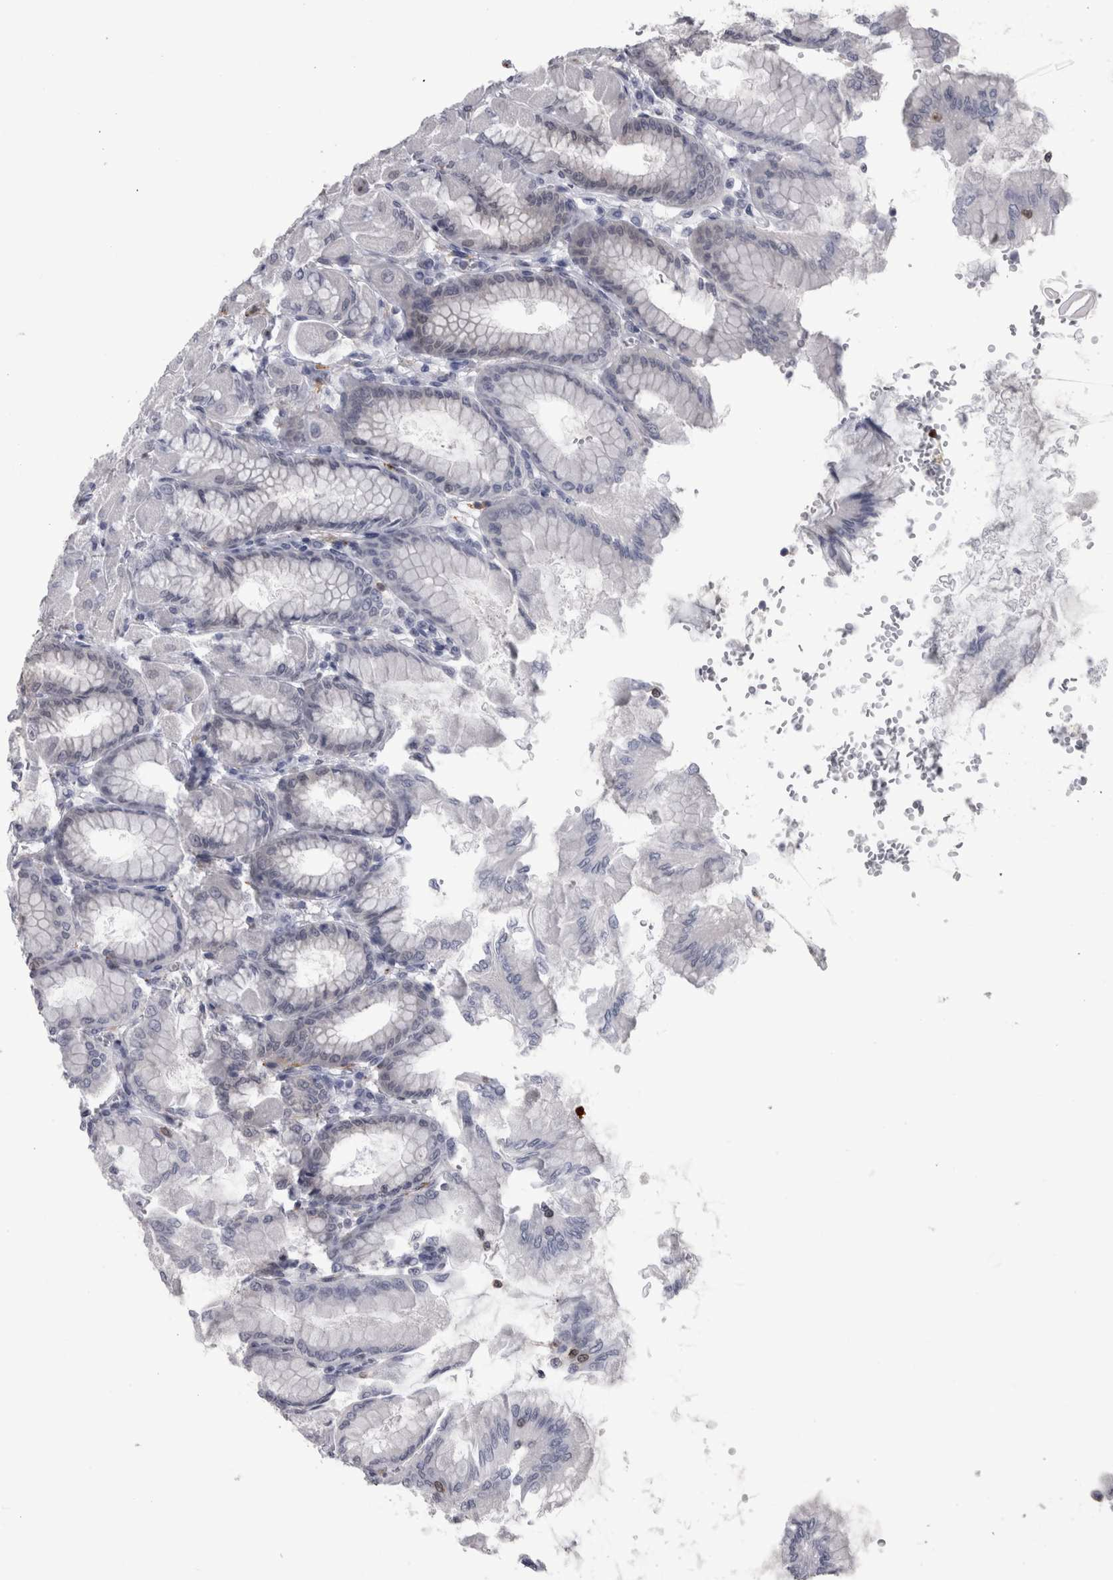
{"staining": {"intensity": "negative", "quantity": "none", "location": "none"}, "tissue": "stomach", "cell_type": "Glandular cells", "image_type": "normal", "snomed": [{"axis": "morphology", "description": "Normal tissue, NOS"}, {"axis": "topography", "description": "Stomach, upper"}], "caption": "DAB immunohistochemical staining of unremarkable stomach demonstrates no significant positivity in glandular cells. (Stains: DAB (3,3'-diaminobenzidine) immunohistochemistry with hematoxylin counter stain, Microscopy: brightfield microscopy at high magnification).", "gene": "ACOT7", "patient": {"sex": "female", "age": 56}}